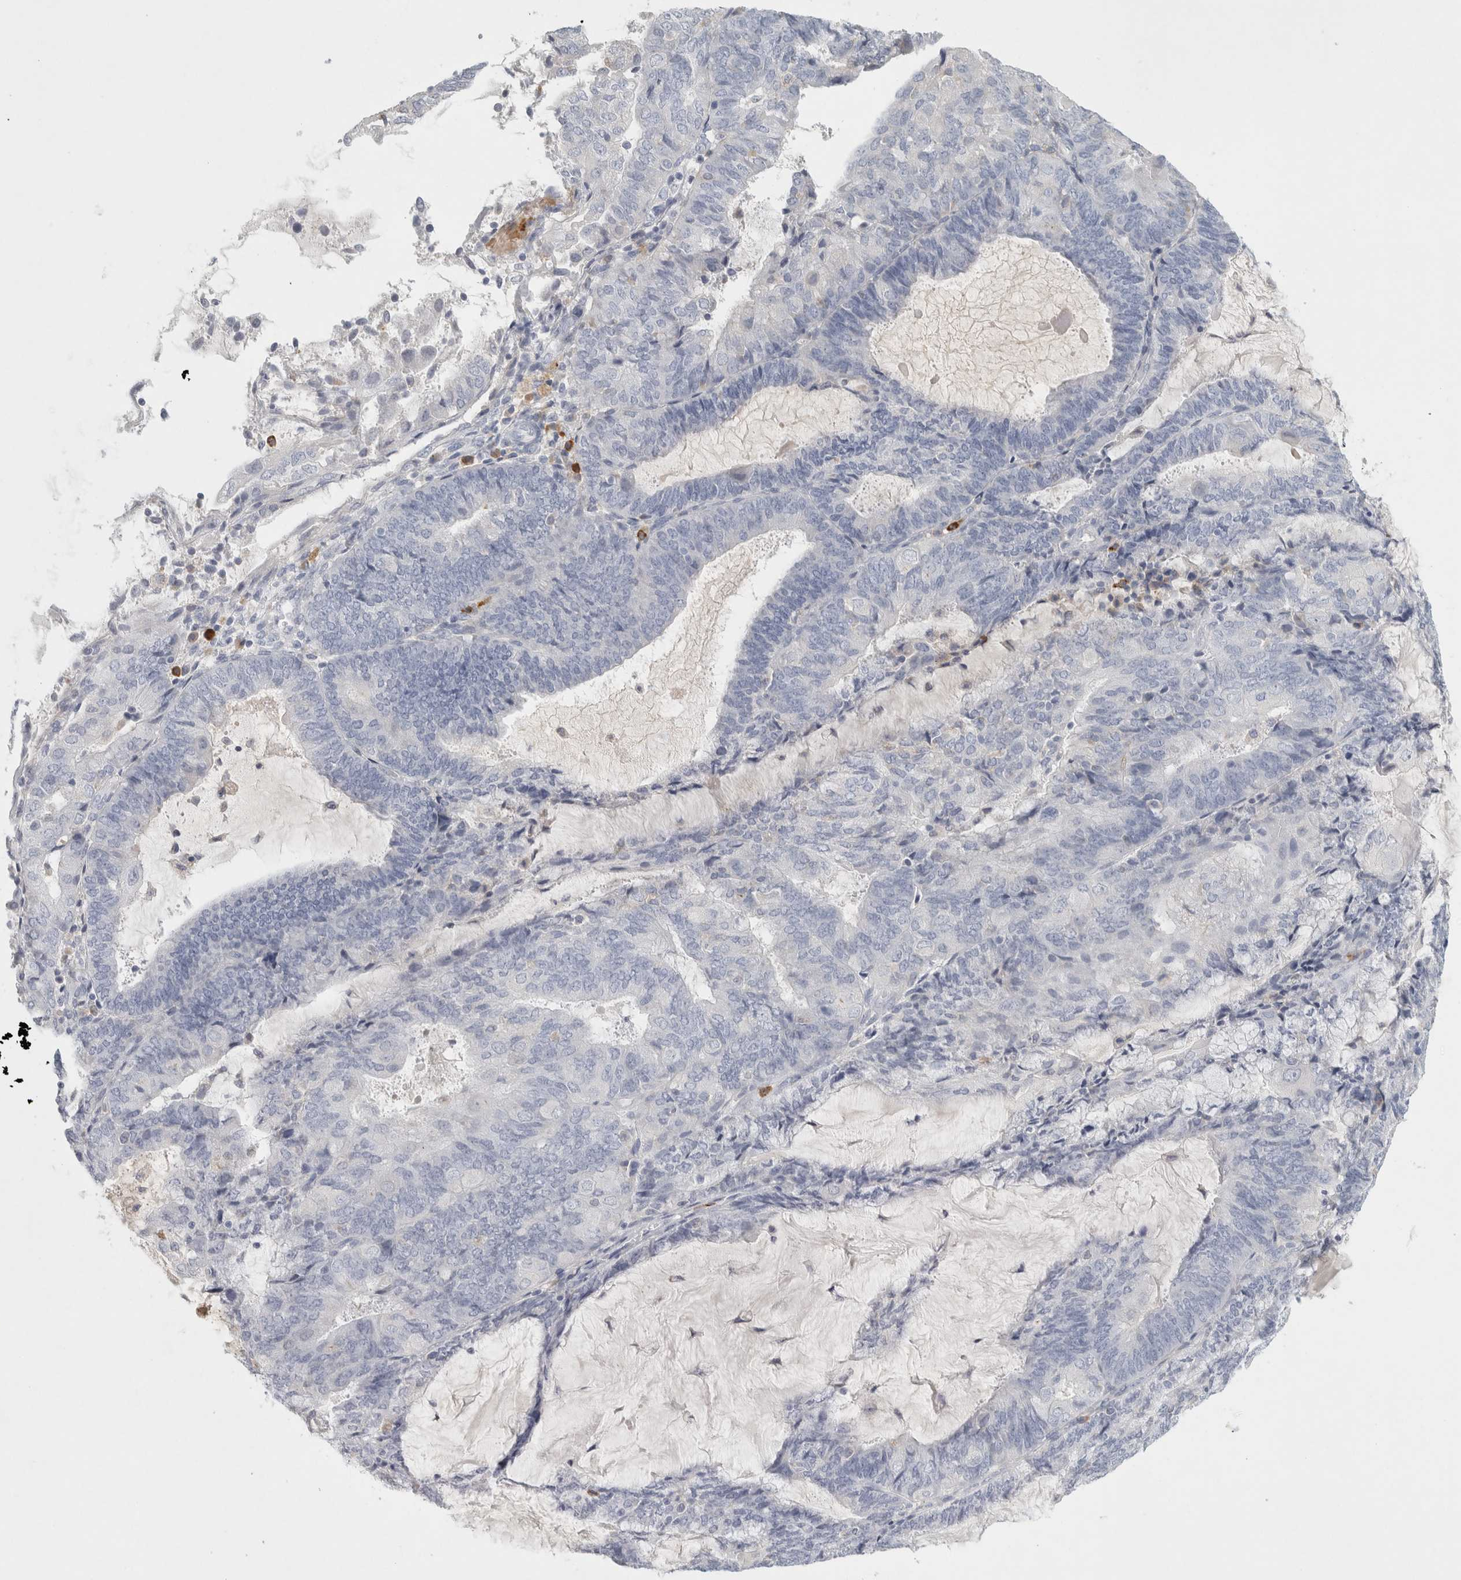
{"staining": {"intensity": "negative", "quantity": "none", "location": "none"}, "tissue": "endometrial cancer", "cell_type": "Tumor cells", "image_type": "cancer", "snomed": [{"axis": "morphology", "description": "Adenocarcinoma, NOS"}, {"axis": "topography", "description": "Endometrium"}], "caption": "An image of endometrial cancer stained for a protein shows no brown staining in tumor cells.", "gene": "FGL2", "patient": {"sex": "female", "age": 81}}